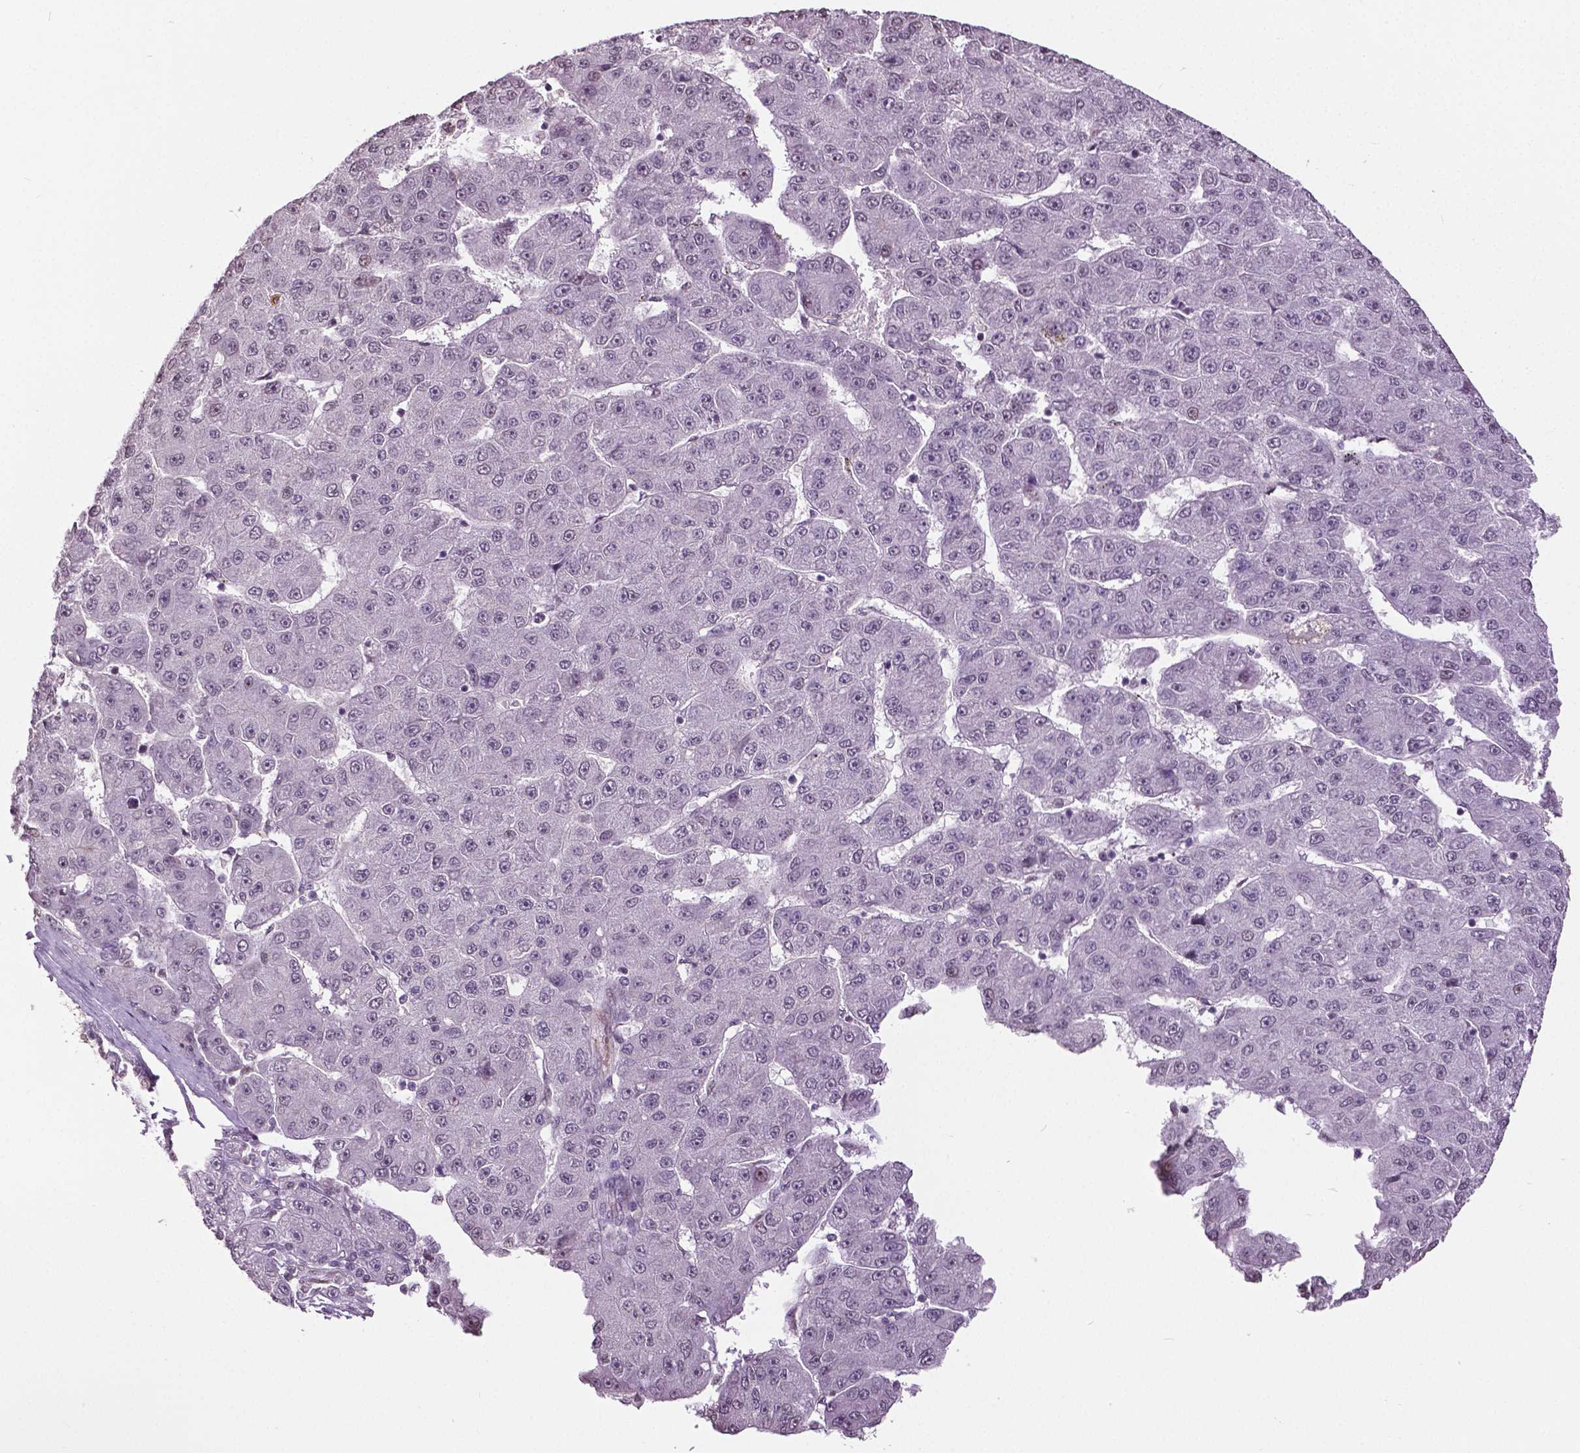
{"staining": {"intensity": "negative", "quantity": "none", "location": "none"}, "tissue": "liver cancer", "cell_type": "Tumor cells", "image_type": "cancer", "snomed": [{"axis": "morphology", "description": "Carcinoma, Hepatocellular, NOS"}, {"axis": "topography", "description": "Liver"}], "caption": "This micrograph is of liver hepatocellular carcinoma stained with immunohistochemistry (IHC) to label a protein in brown with the nuclei are counter-stained blue. There is no expression in tumor cells. (Brightfield microscopy of DAB (3,3'-diaminobenzidine) immunohistochemistry (IHC) at high magnification).", "gene": "DLX5", "patient": {"sex": "male", "age": 67}}